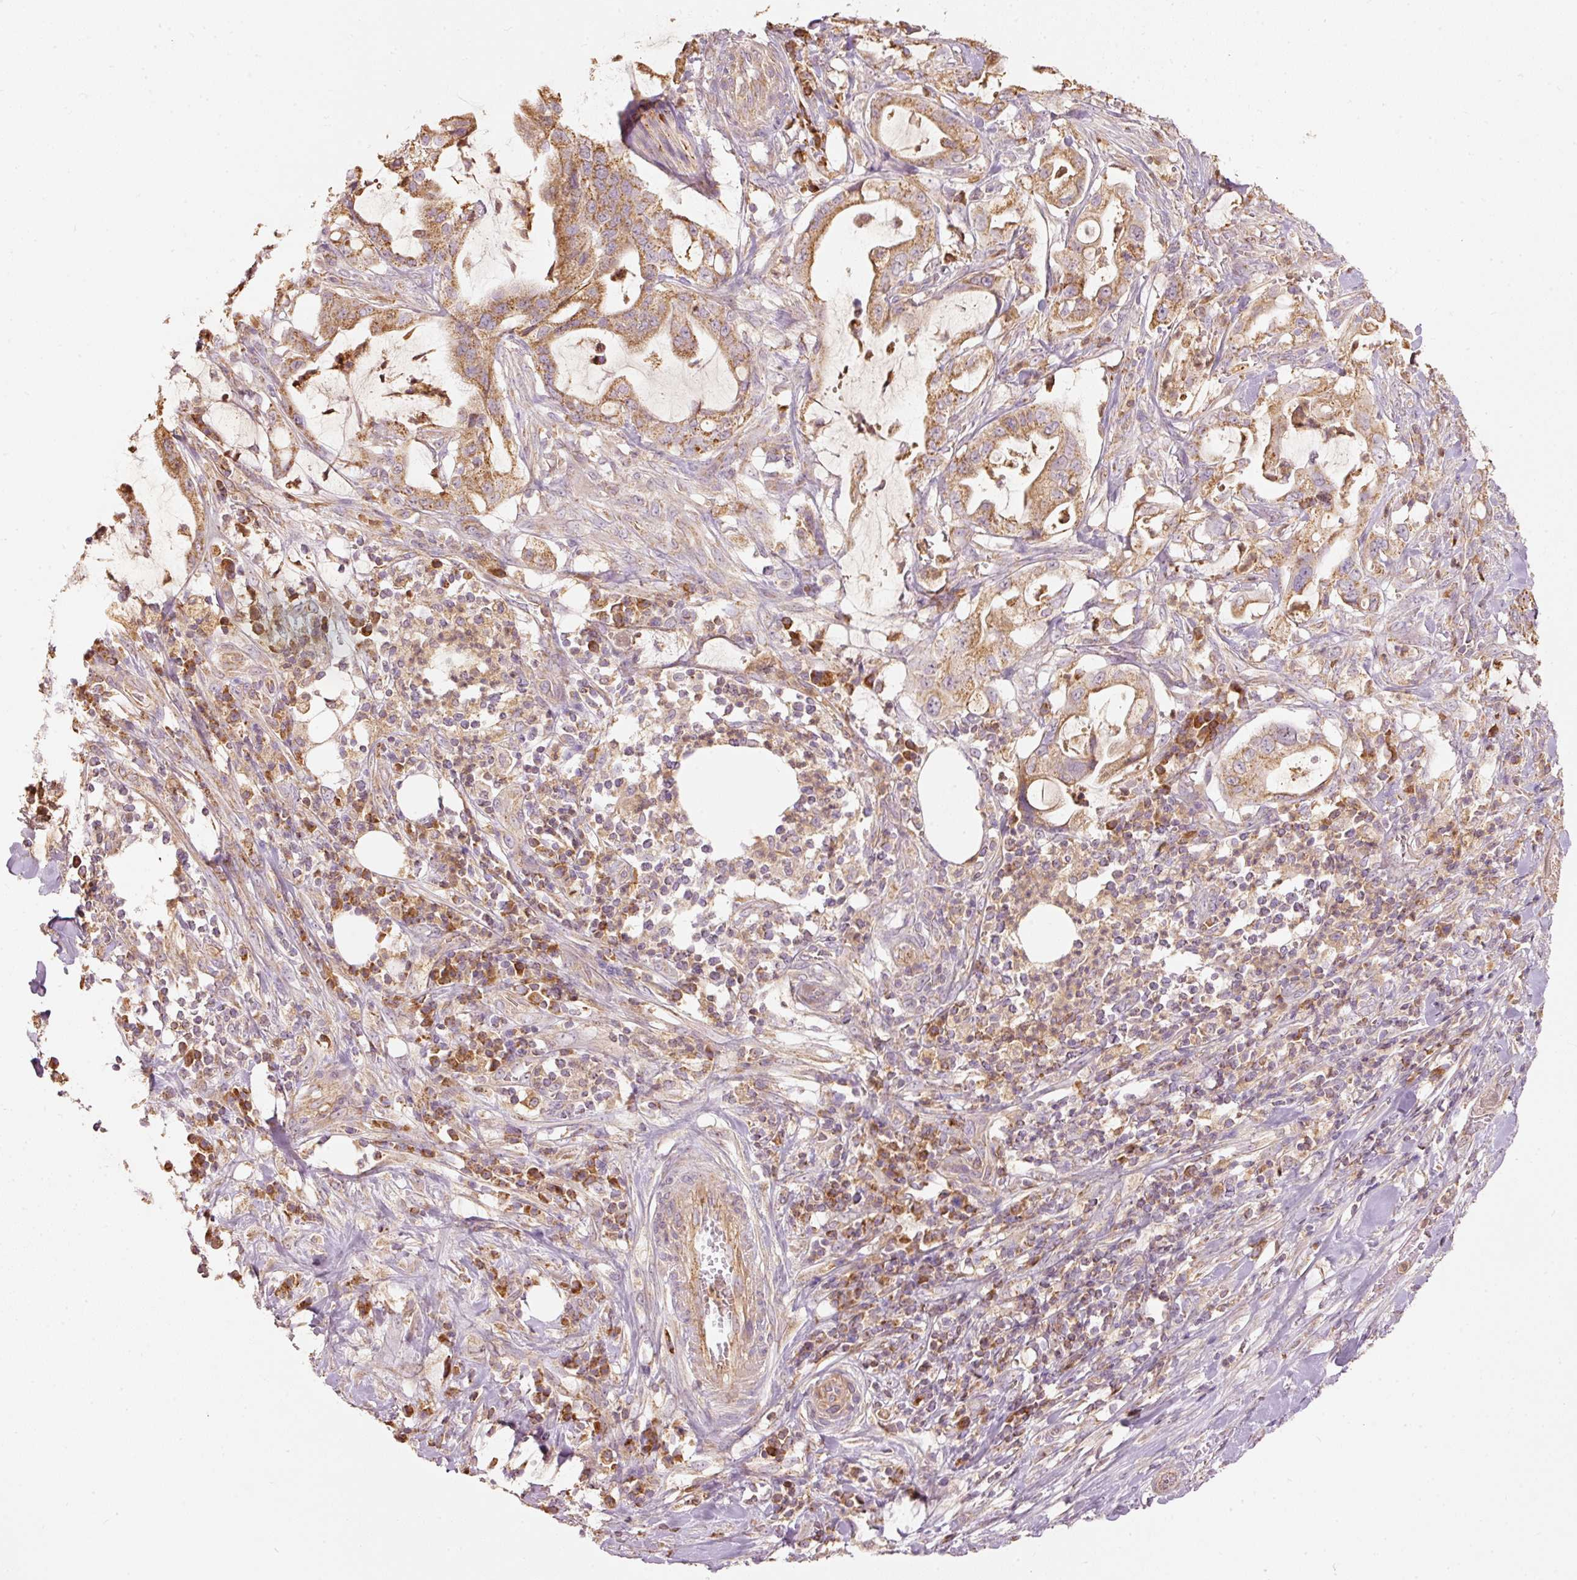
{"staining": {"intensity": "moderate", "quantity": ">75%", "location": "cytoplasmic/membranous"}, "tissue": "pancreatic cancer", "cell_type": "Tumor cells", "image_type": "cancer", "snomed": [{"axis": "morphology", "description": "Adenocarcinoma, NOS"}, {"axis": "topography", "description": "Pancreas"}], "caption": "Brown immunohistochemical staining in adenocarcinoma (pancreatic) exhibits moderate cytoplasmic/membranous staining in about >75% of tumor cells.", "gene": "PSENEN", "patient": {"sex": "female", "age": 61}}